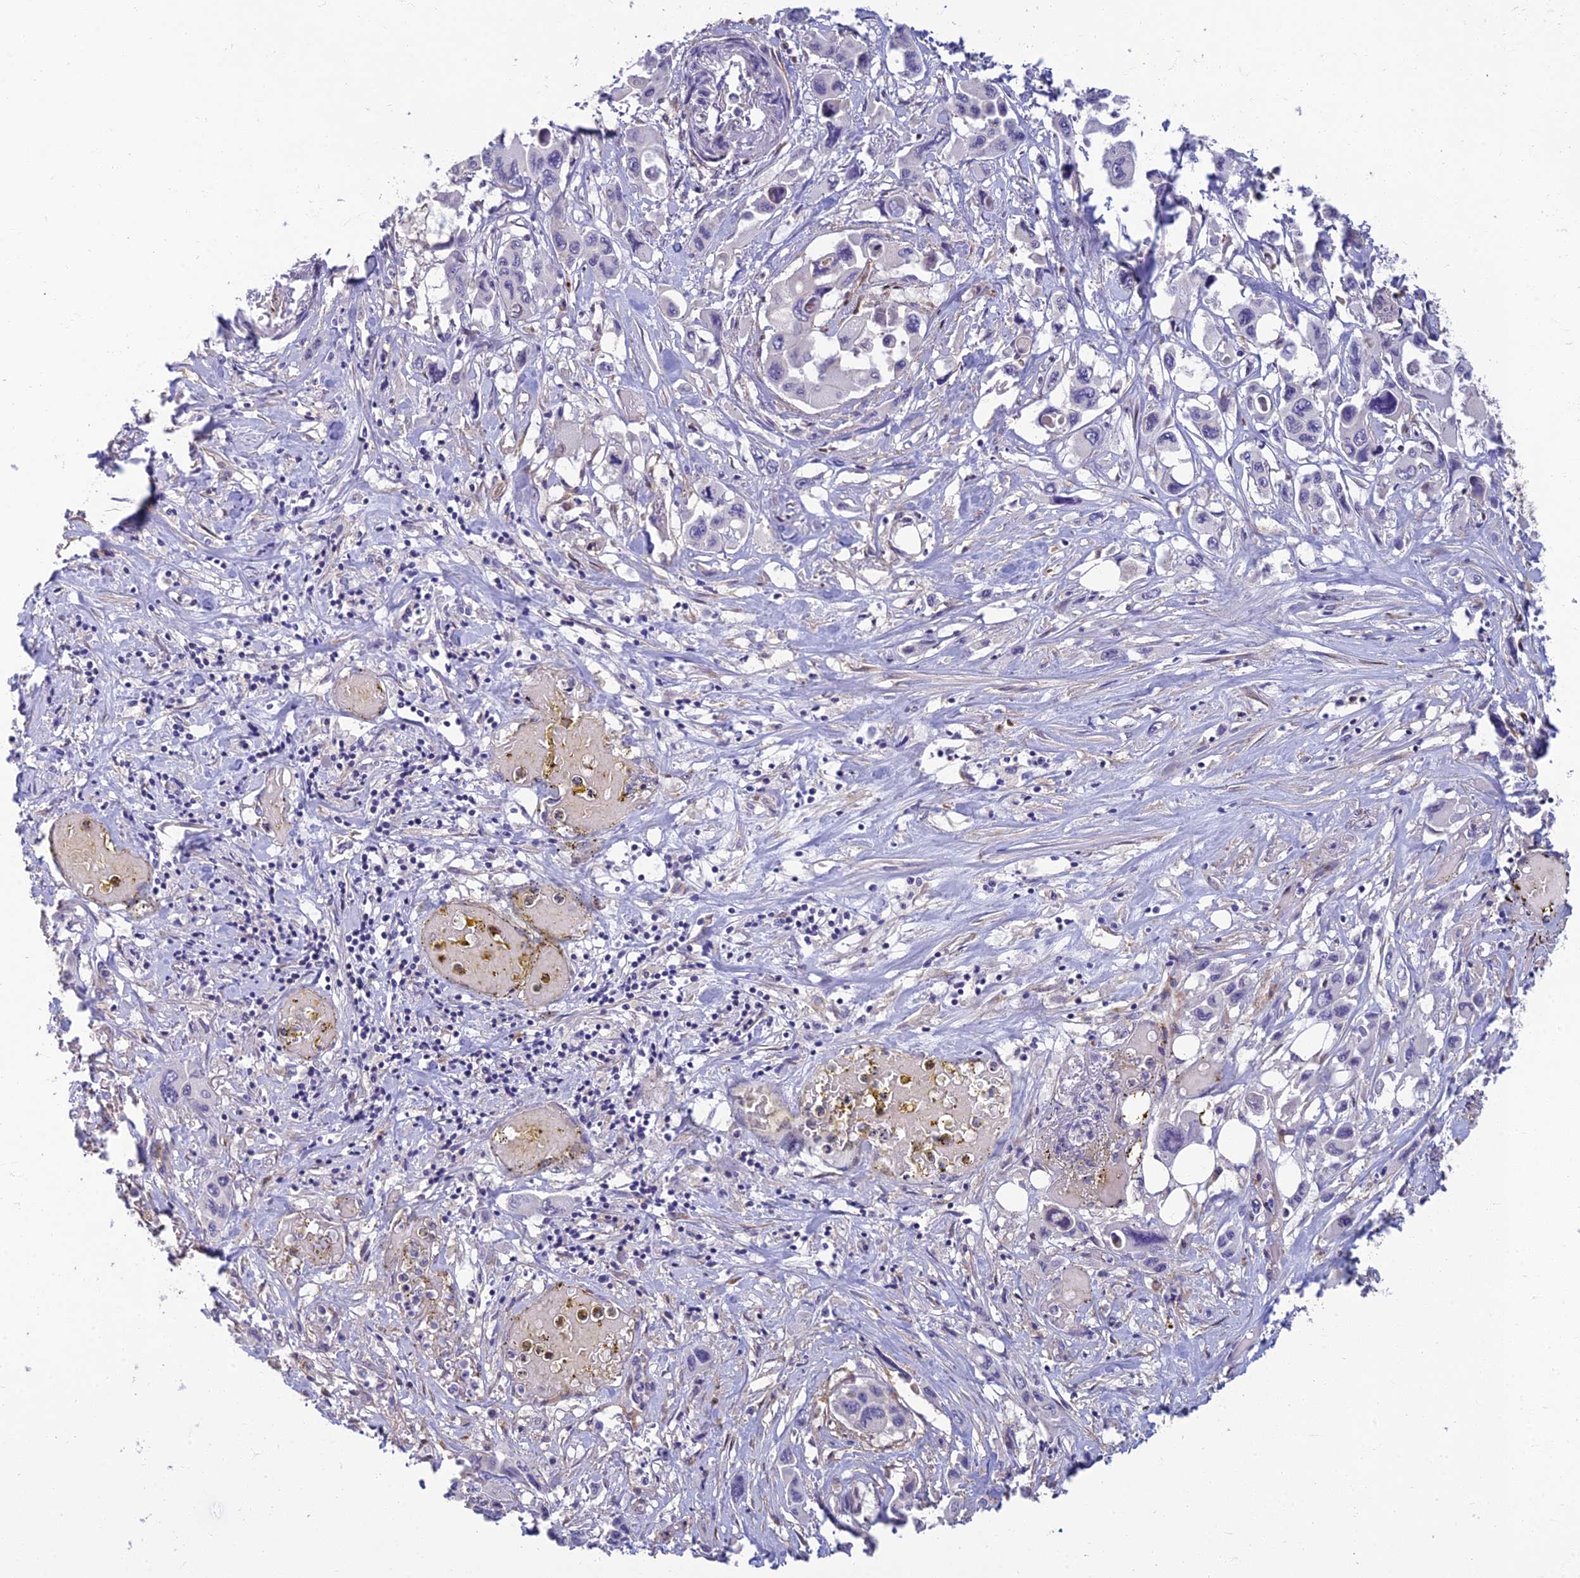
{"staining": {"intensity": "negative", "quantity": "none", "location": "none"}, "tissue": "pancreatic cancer", "cell_type": "Tumor cells", "image_type": "cancer", "snomed": [{"axis": "morphology", "description": "Adenocarcinoma, NOS"}, {"axis": "topography", "description": "Pancreas"}], "caption": "DAB immunohistochemical staining of pancreatic cancer demonstrates no significant staining in tumor cells. Brightfield microscopy of IHC stained with DAB (3,3'-diaminobenzidine) (brown) and hematoxylin (blue), captured at high magnification.", "gene": "NEURL1", "patient": {"sex": "male", "age": 92}}